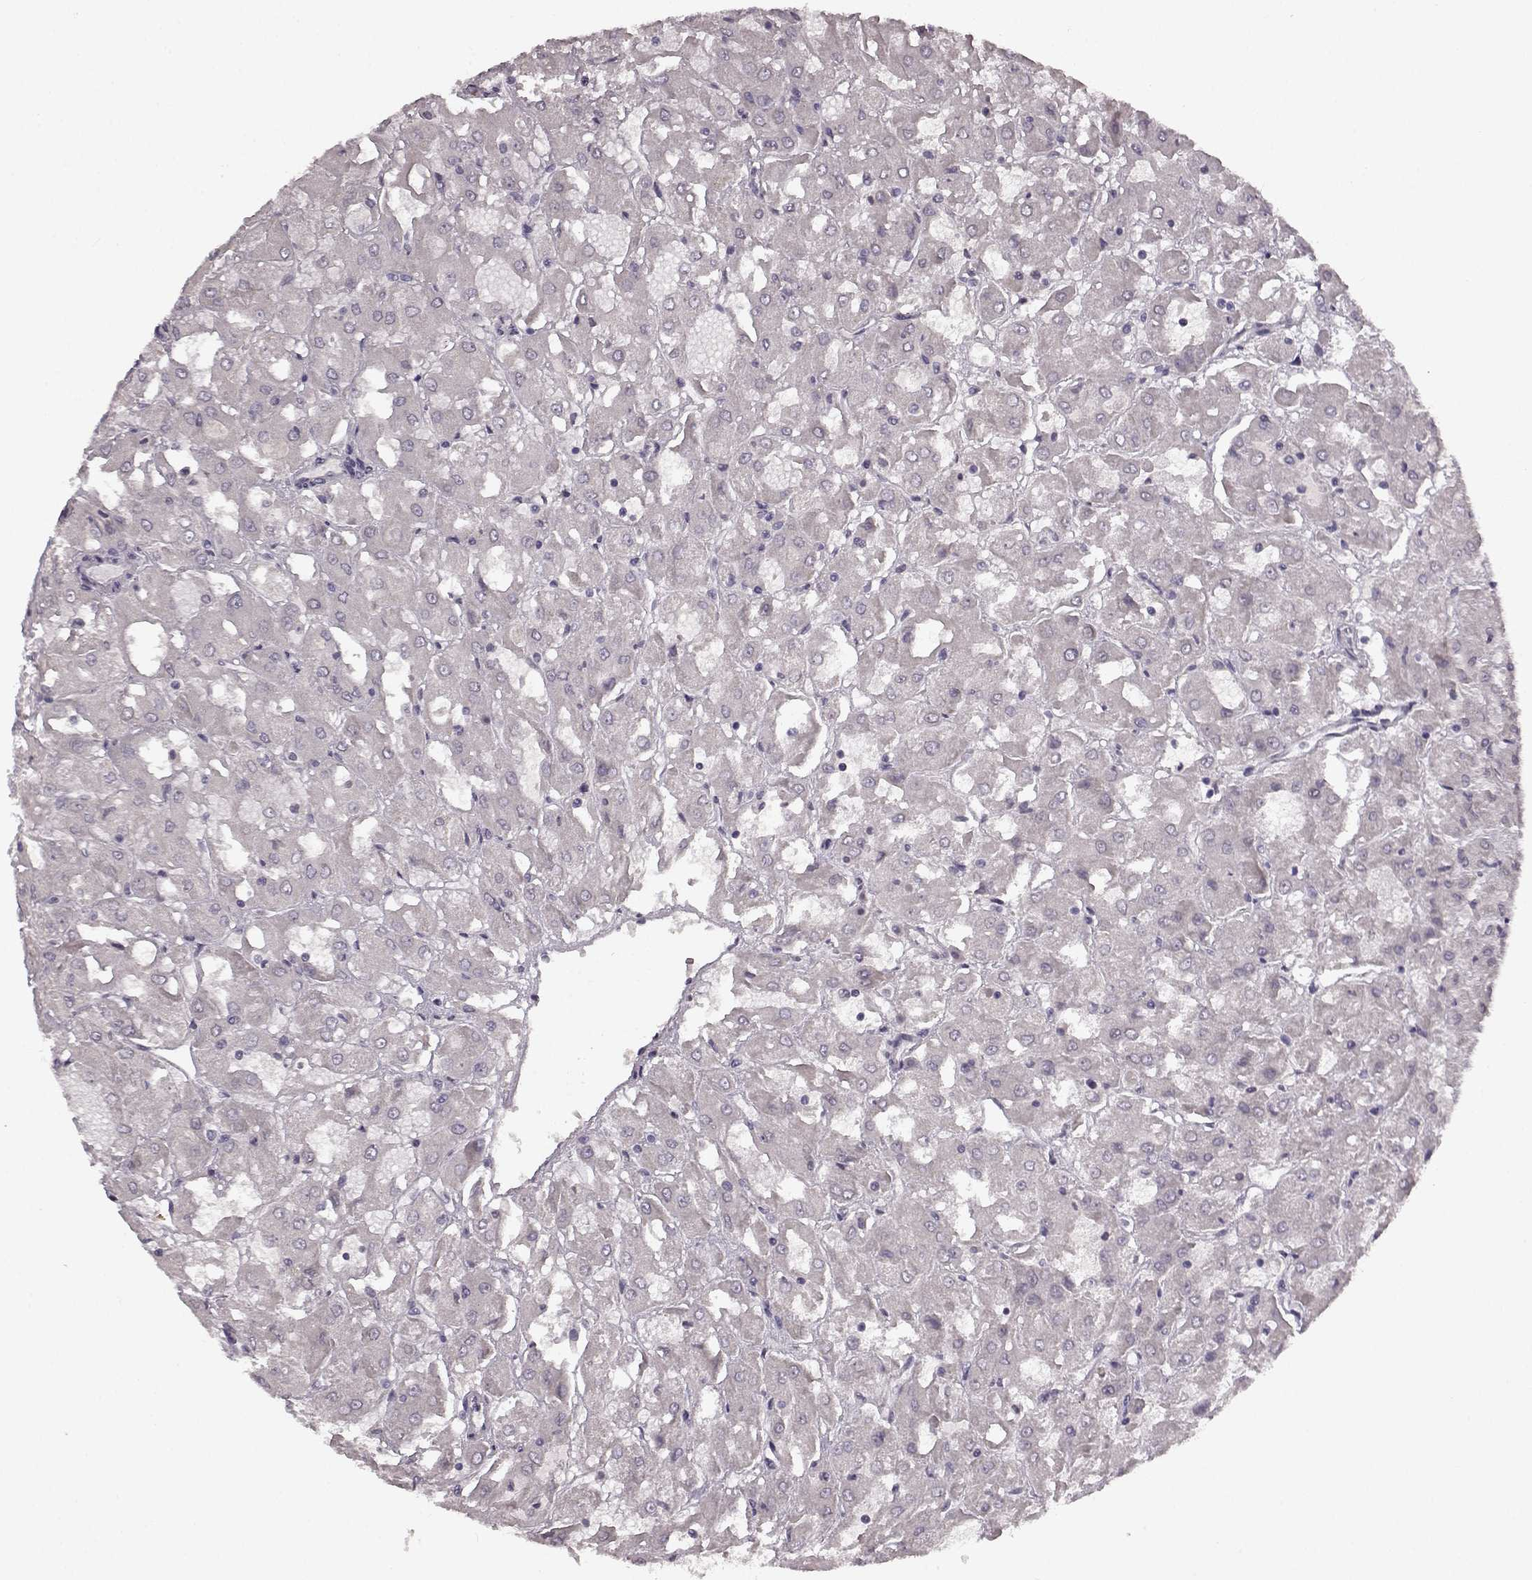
{"staining": {"intensity": "negative", "quantity": "none", "location": "none"}, "tissue": "renal cancer", "cell_type": "Tumor cells", "image_type": "cancer", "snomed": [{"axis": "morphology", "description": "Adenocarcinoma, NOS"}, {"axis": "topography", "description": "Kidney"}], "caption": "There is no significant expression in tumor cells of renal cancer.", "gene": "LHB", "patient": {"sex": "male", "age": 72}}